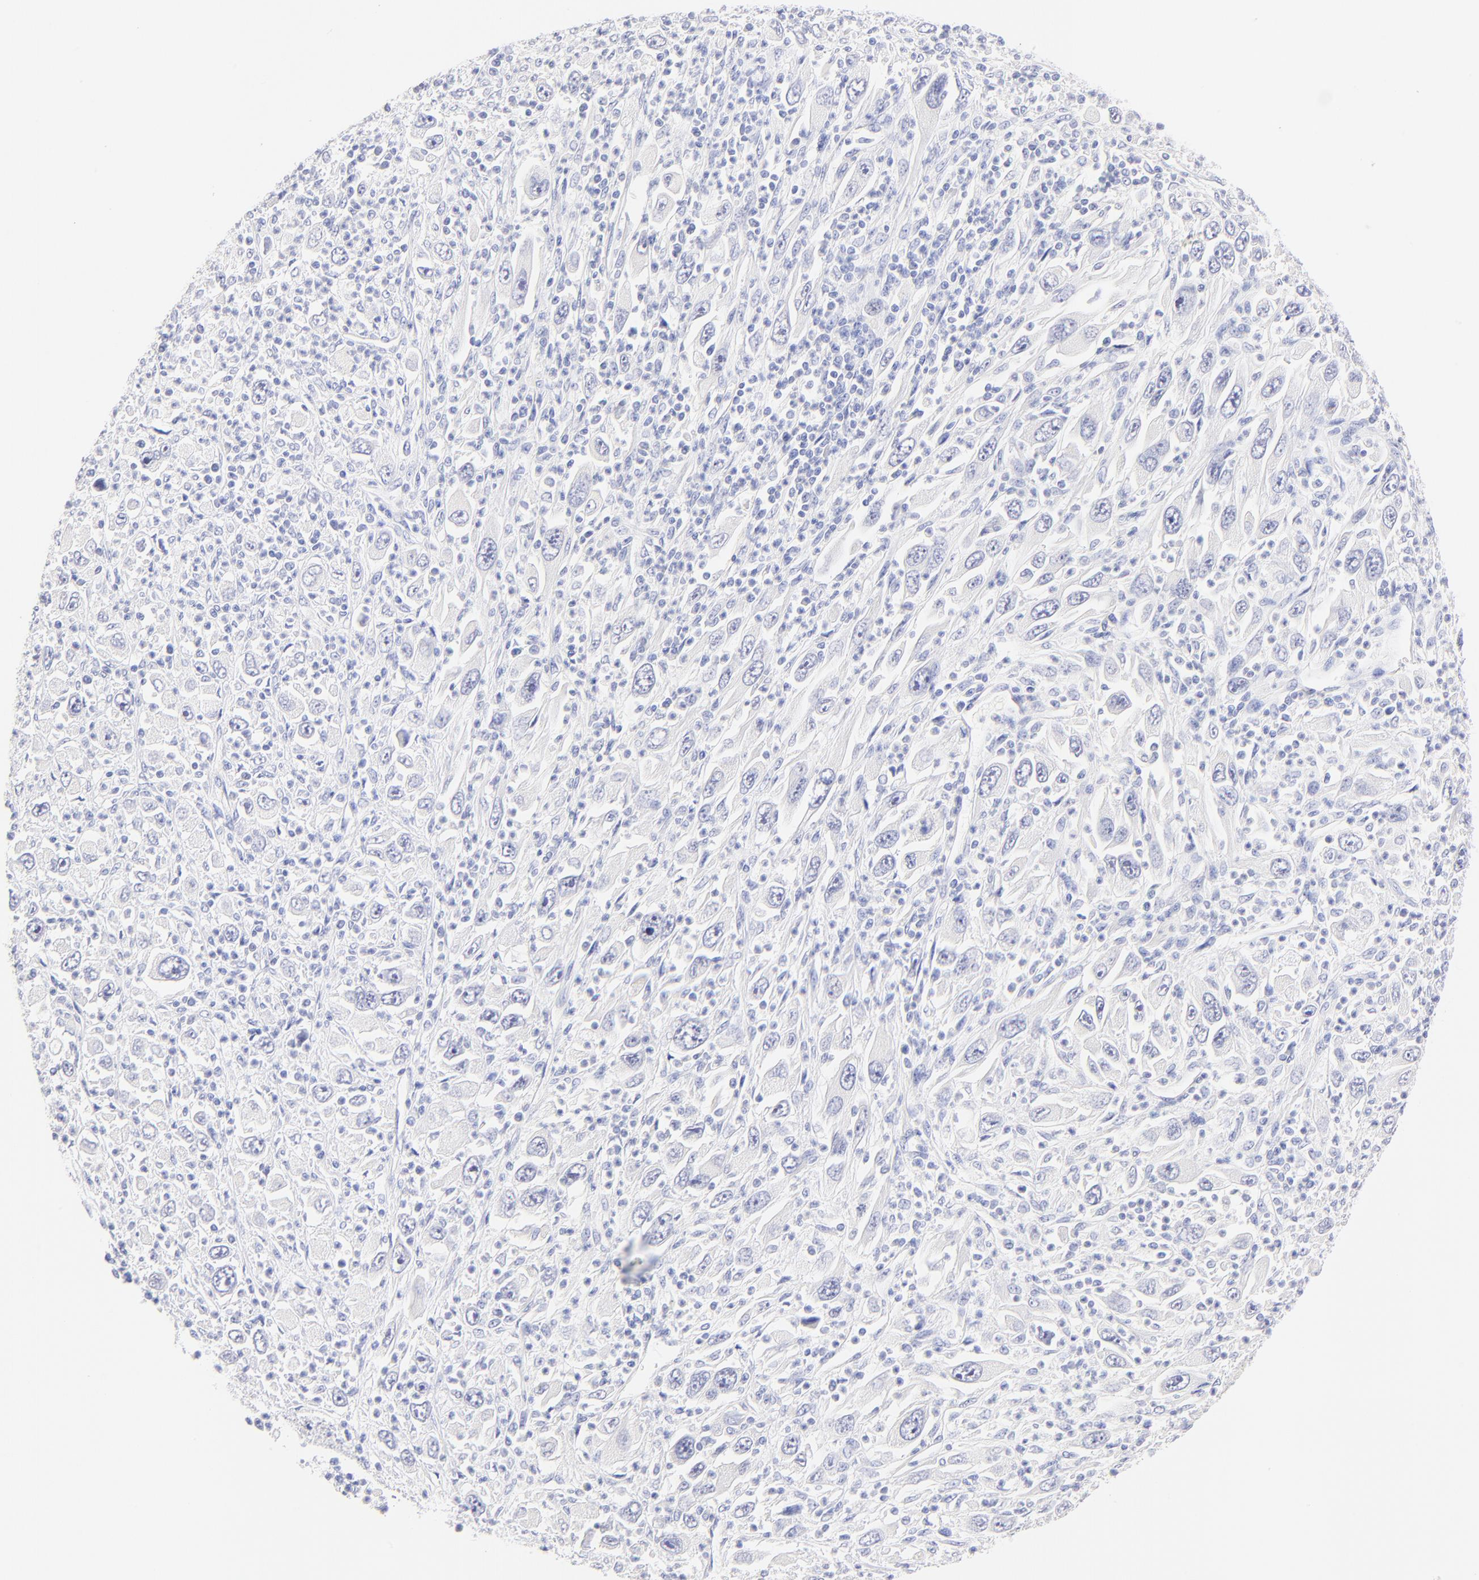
{"staining": {"intensity": "negative", "quantity": "none", "location": "none"}, "tissue": "melanoma", "cell_type": "Tumor cells", "image_type": "cancer", "snomed": [{"axis": "morphology", "description": "Malignant melanoma, Metastatic site"}, {"axis": "topography", "description": "Skin"}], "caption": "Immunohistochemistry (IHC) of malignant melanoma (metastatic site) demonstrates no expression in tumor cells.", "gene": "RAB3A", "patient": {"sex": "female", "age": 56}}